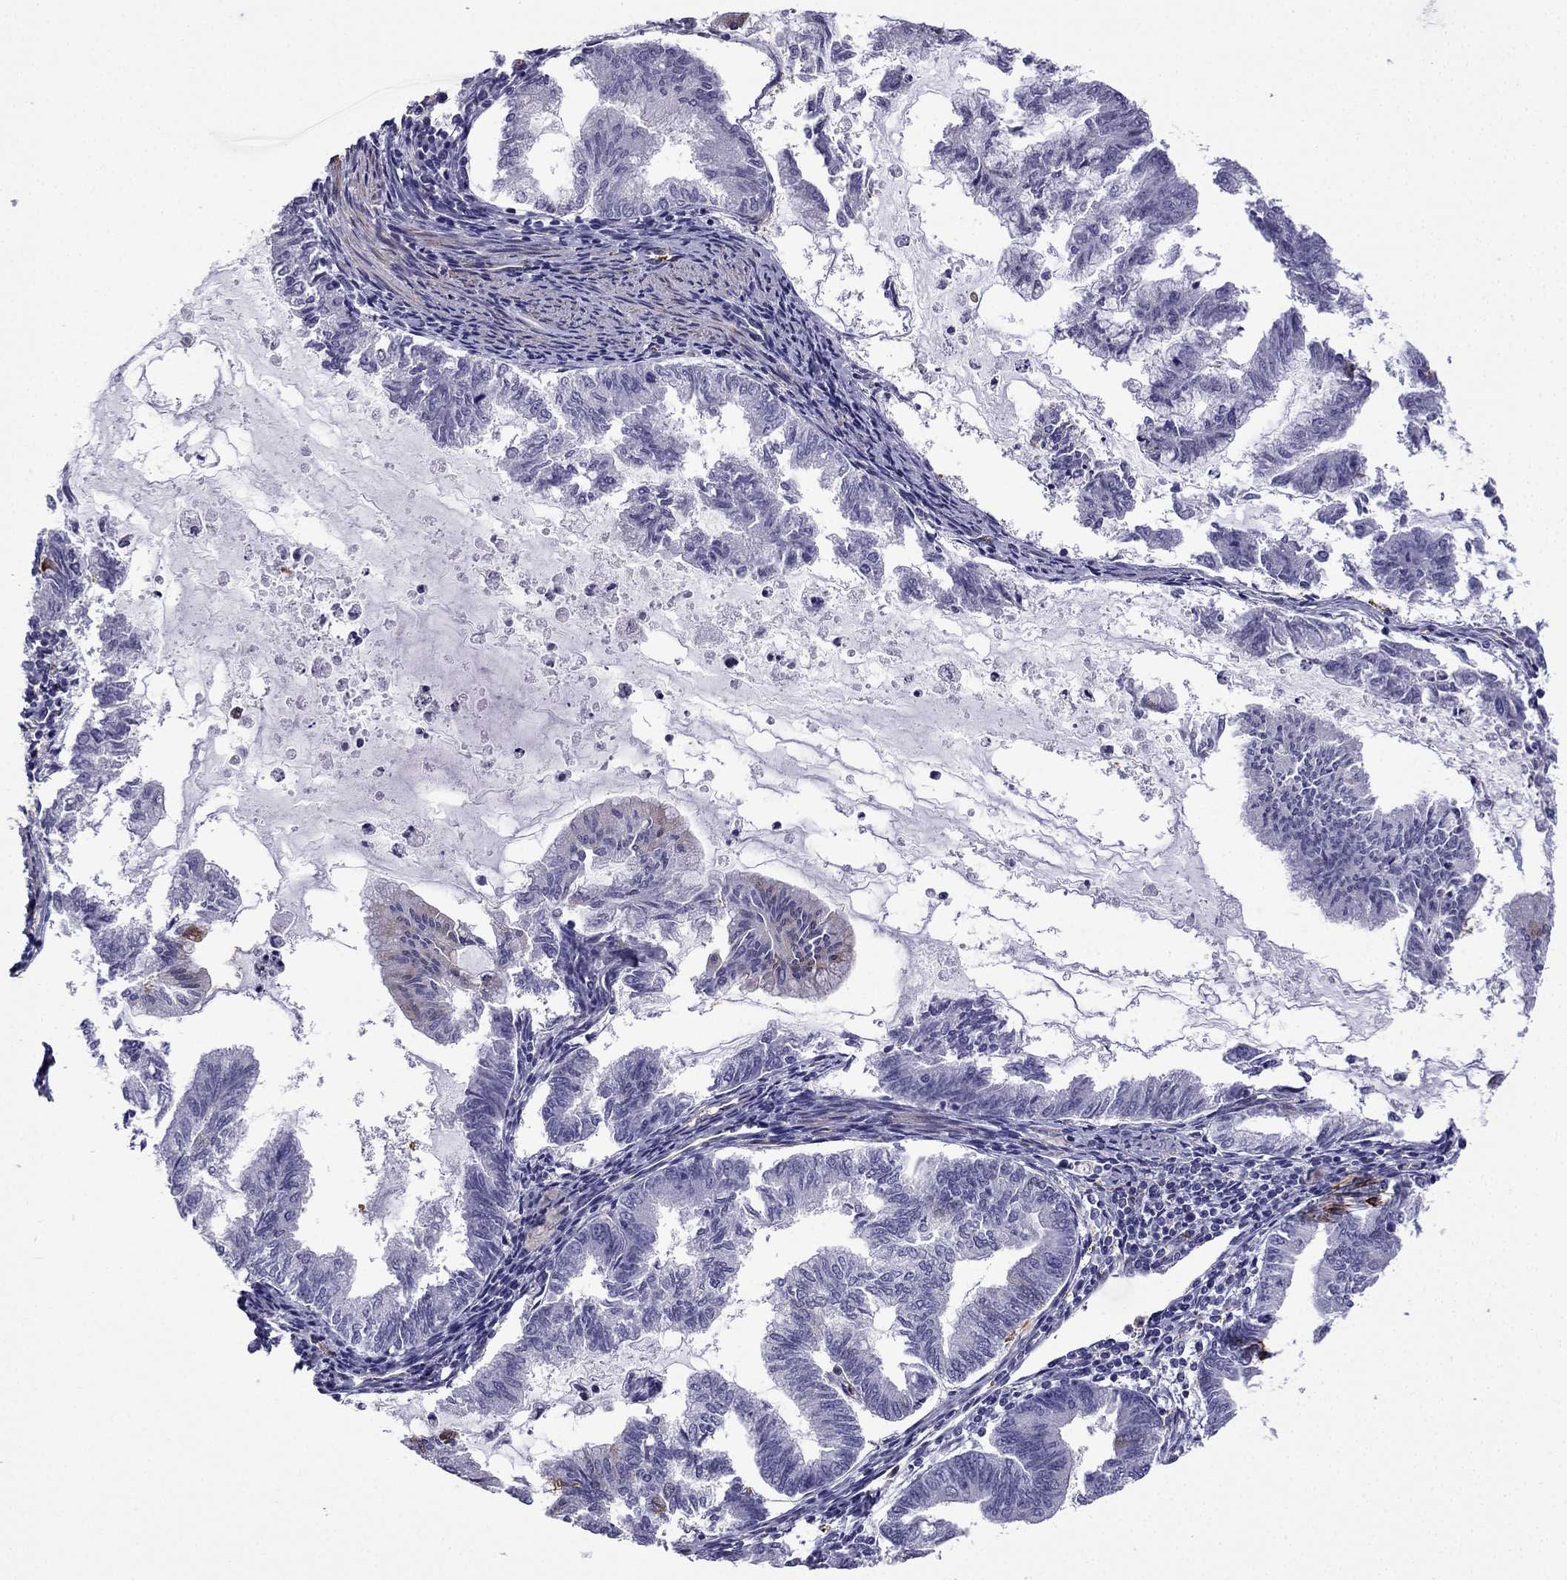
{"staining": {"intensity": "negative", "quantity": "none", "location": "none"}, "tissue": "endometrial cancer", "cell_type": "Tumor cells", "image_type": "cancer", "snomed": [{"axis": "morphology", "description": "Adenocarcinoma, NOS"}, {"axis": "topography", "description": "Endometrium"}], "caption": "A micrograph of human endometrial cancer is negative for staining in tumor cells.", "gene": "MAP4", "patient": {"sex": "female", "age": 79}}